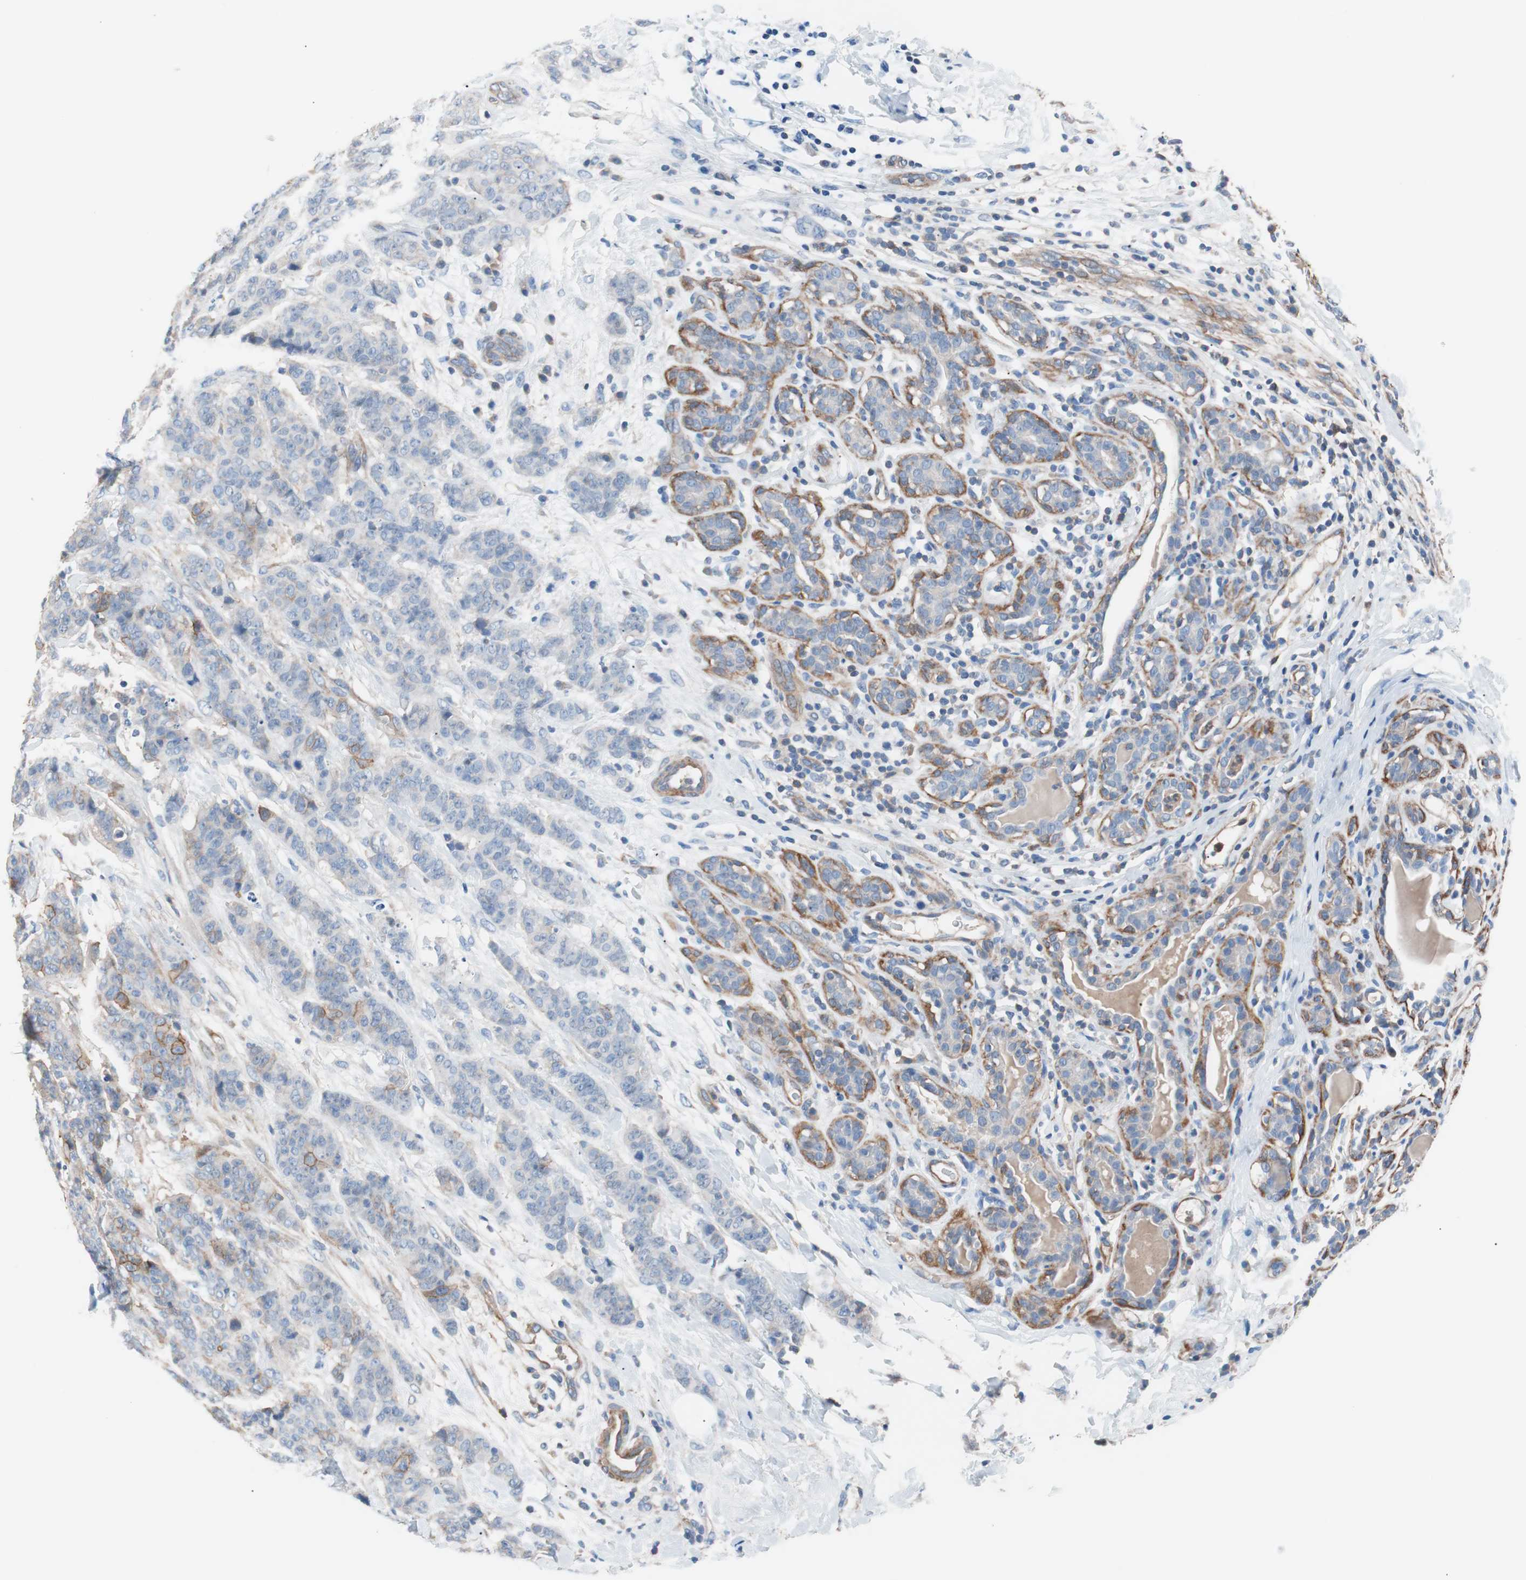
{"staining": {"intensity": "moderate", "quantity": "<25%", "location": "cytoplasmic/membranous"}, "tissue": "breast cancer", "cell_type": "Tumor cells", "image_type": "cancer", "snomed": [{"axis": "morphology", "description": "Duct carcinoma"}, {"axis": "topography", "description": "Breast"}], "caption": "Intraductal carcinoma (breast) tissue reveals moderate cytoplasmic/membranous staining in about <25% of tumor cells The staining is performed using DAB brown chromogen to label protein expression. The nuclei are counter-stained blue using hematoxylin.", "gene": "GPR160", "patient": {"sex": "female", "age": 40}}